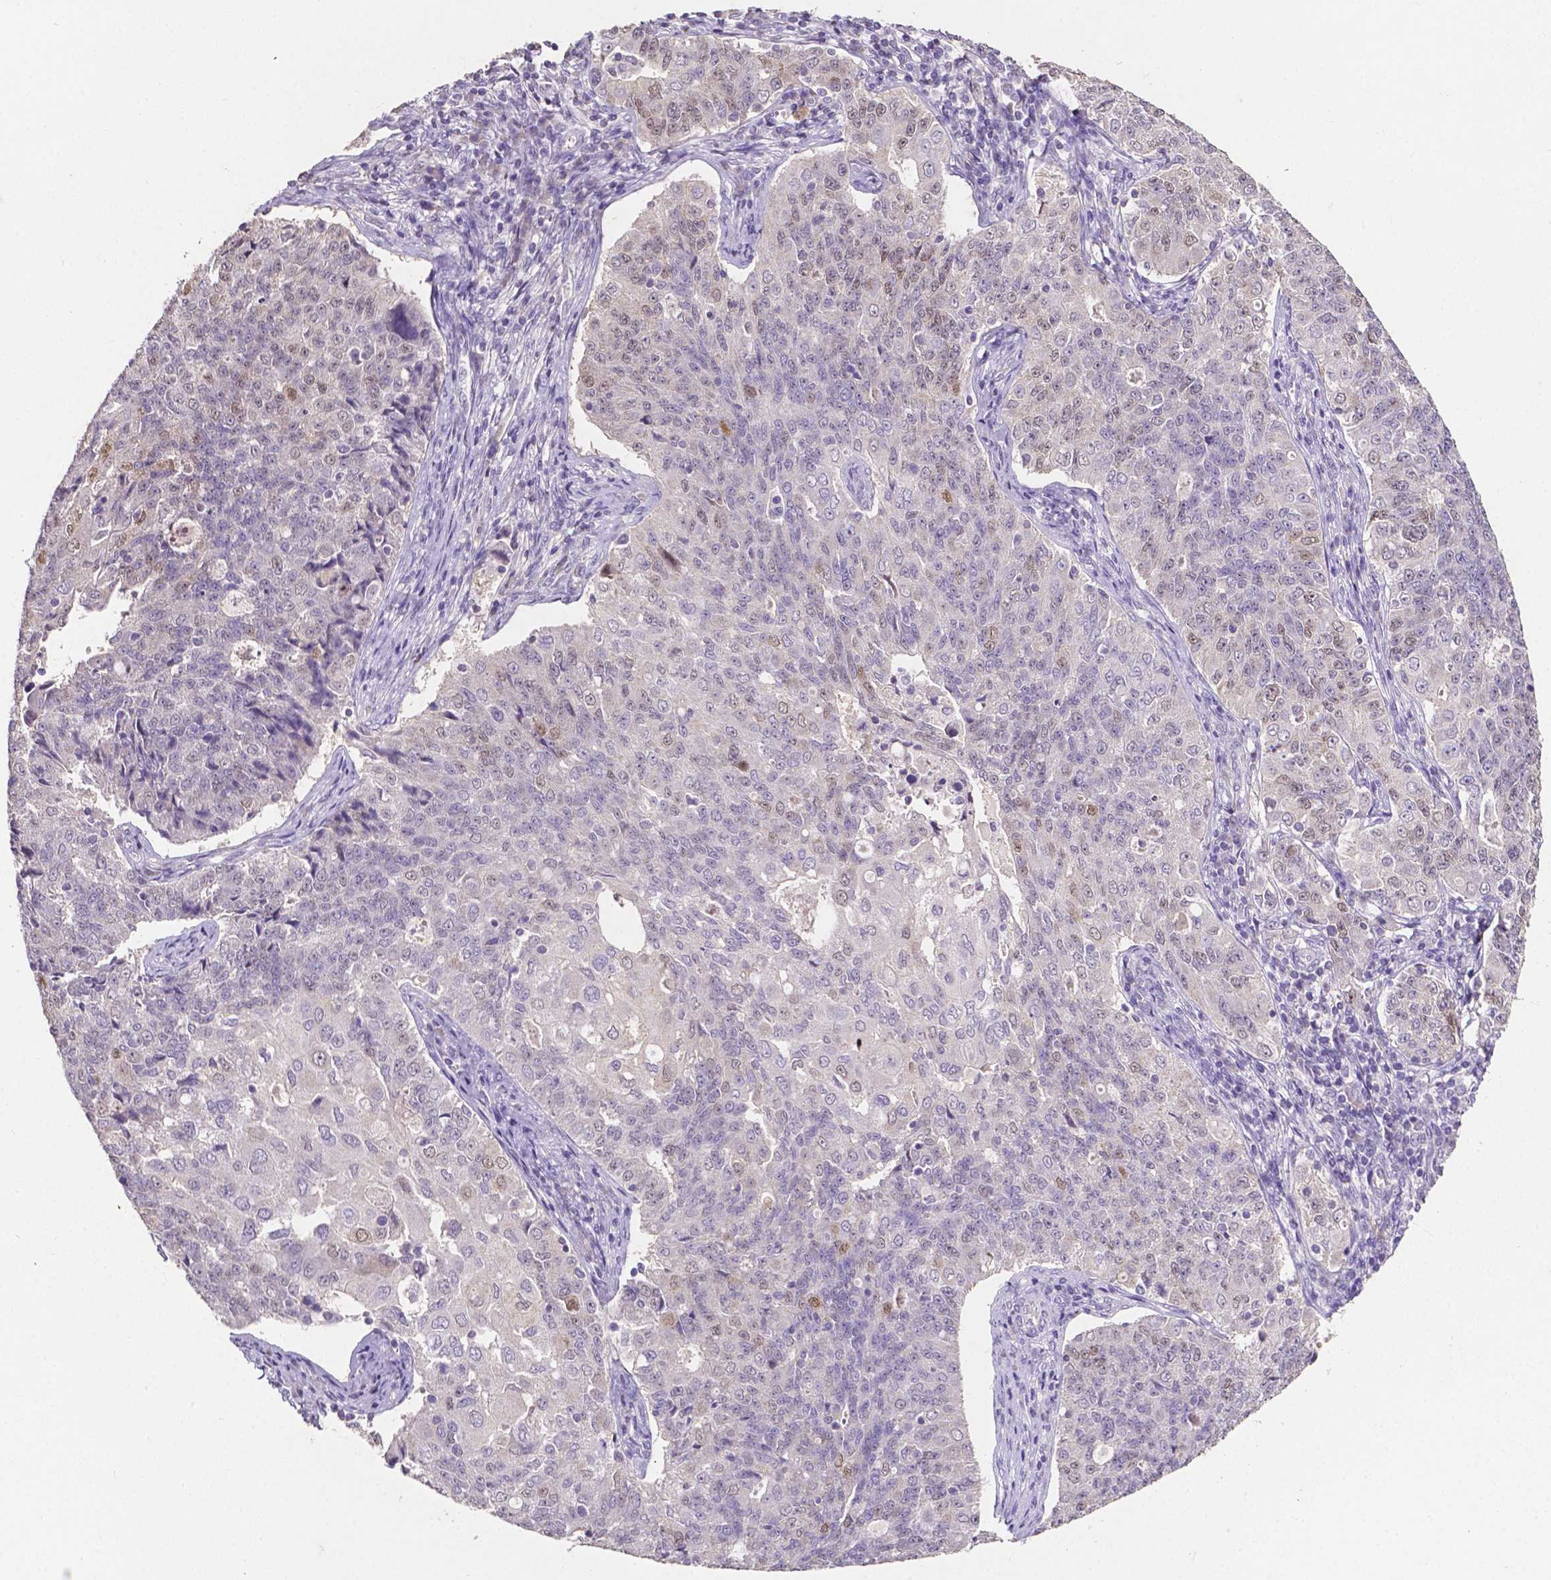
{"staining": {"intensity": "negative", "quantity": "none", "location": "none"}, "tissue": "endometrial cancer", "cell_type": "Tumor cells", "image_type": "cancer", "snomed": [{"axis": "morphology", "description": "Adenocarcinoma, NOS"}, {"axis": "topography", "description": "Endometrium"}], "caption": "IHC image of neoplastic tissue: human endometrial adenocarcinoma stained with DAB (3,3'-diaminobenzidine) displays no significant protein positivity in tumor cells.", "gene": "PSAT1", "patient": {"sex": "female", "age": 43}}